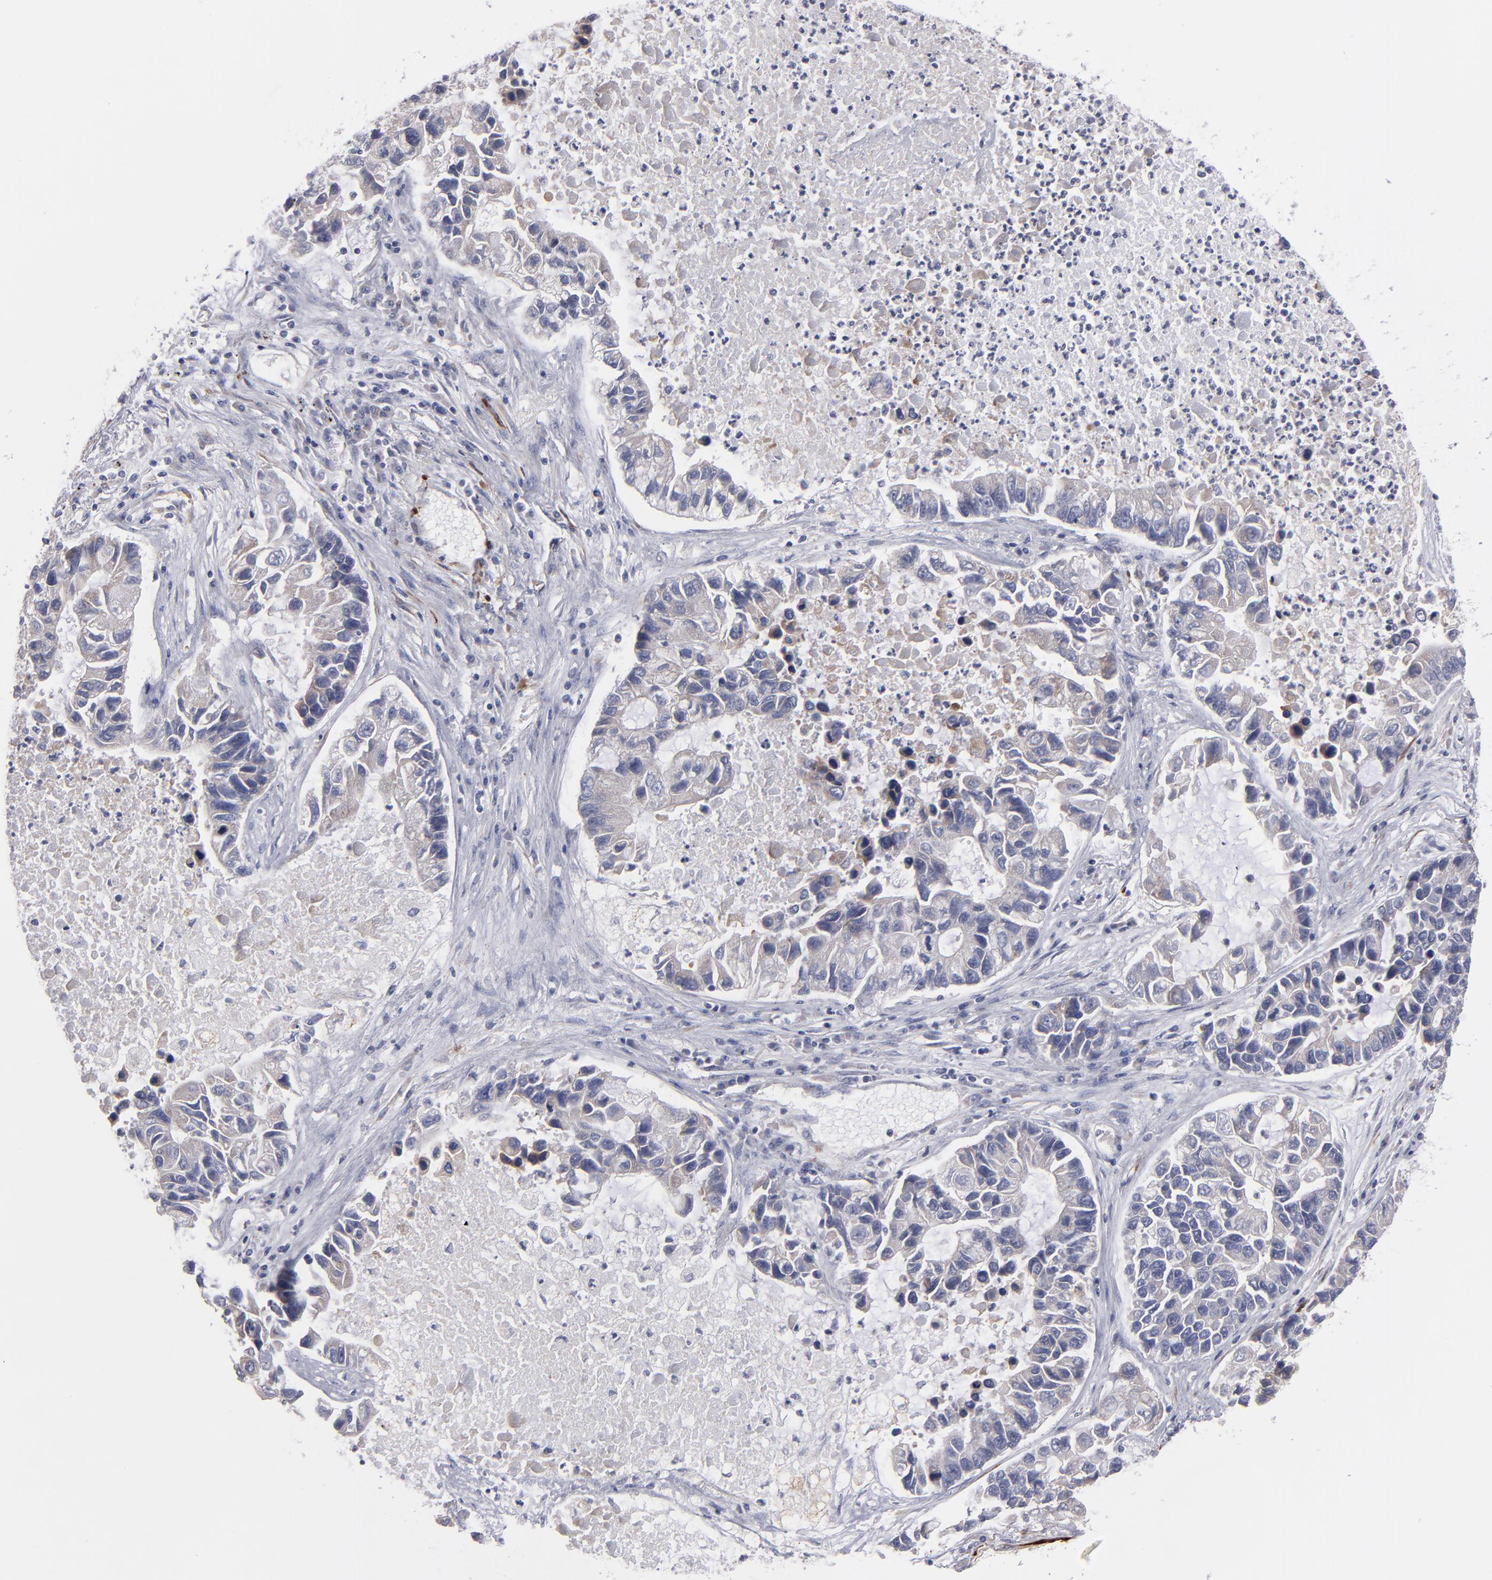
{"staining": {"intensity": "weak", "quantity": "25%-75%", "location": "cytoplasmic/membranous"}, "tissue": "lung cancer", "cell_type": "Tumor cells", "image_type": "cancer", "snomed": [{"axis": "morphology", "description": "Adenocarcinoma, NOS"}, {"axis": "topography", "description": "Lung"}], "caption": "A low amount of weak cytoplasmic/membranous positivity is seen in about 25%-75% of tumor cells in lung cancer (adenocarcinoma) tissue.", "gene": "SLMAP", "patient": {"sex": "female", "age": 51}}